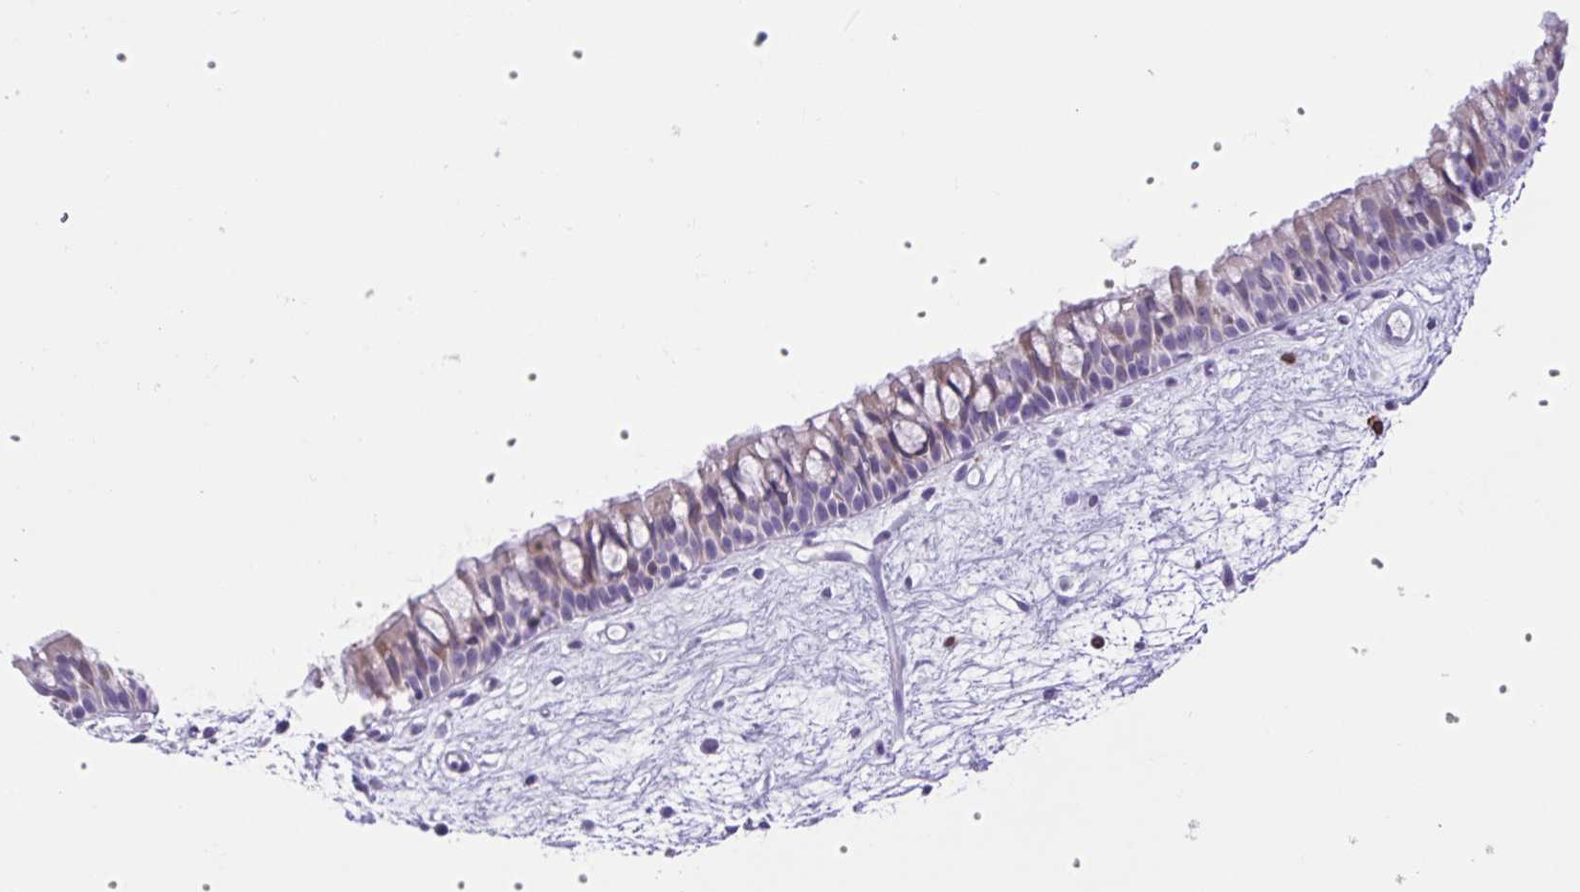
{"staining": {"intensity": "negative", "quantity": "none", "location": "none"}, "tissue": "nasopharynx", "cell_type": "Respiratory epithelial cells", "image_type": "normal", "snomed": [{"axis": "morphology", "description": "Normal tissue, NOS"}, {"axis": "topography", "description": "Nasopharynx"}], "caption": "An immunohistochemistry (IHC) image of benign nasopharynx is shown. There is no staining in respiratory epithelial cells of nasopharynx.", "gene": "FAM177B", "patient": {"sex": "male", "age": 69}}